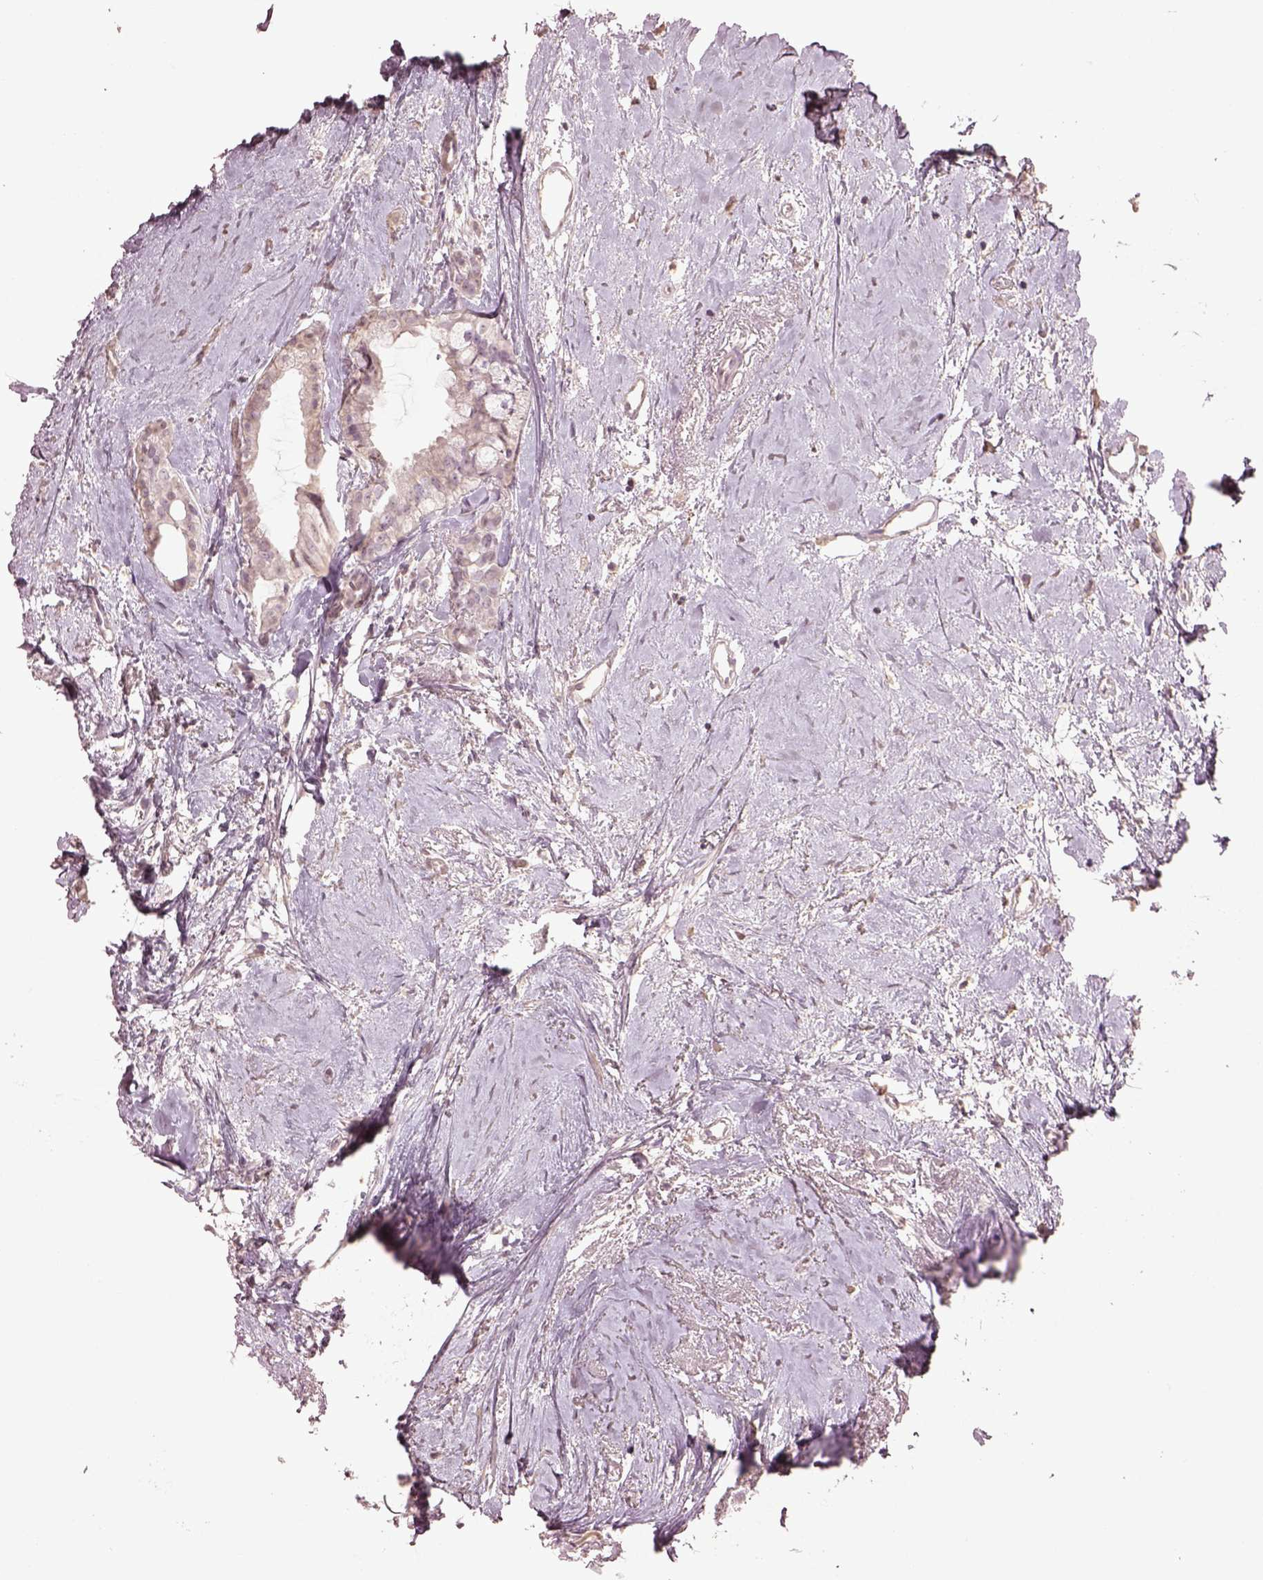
{"staining": {"intensity": "negative", "quantity": "none", "location": "none"}, "tissue": "breast cancer", "cell_type": "Tumor cells", "image_type": "cancer", "snomed": [{"axis": "morphology", "description": "Duct carcinoma"}, {"axis": "topography", "description": "Breast"}], "caption": "DAB immunohistochemical staining of intraductal carcinoma (breast) exhibits no significant positivity in tumor cells. (DAB immunohistochemistry visualized using brightfield microscopy, high magnification).", "gene": "KCNIP3", "patient": {"sex": "female", "age": 40}}